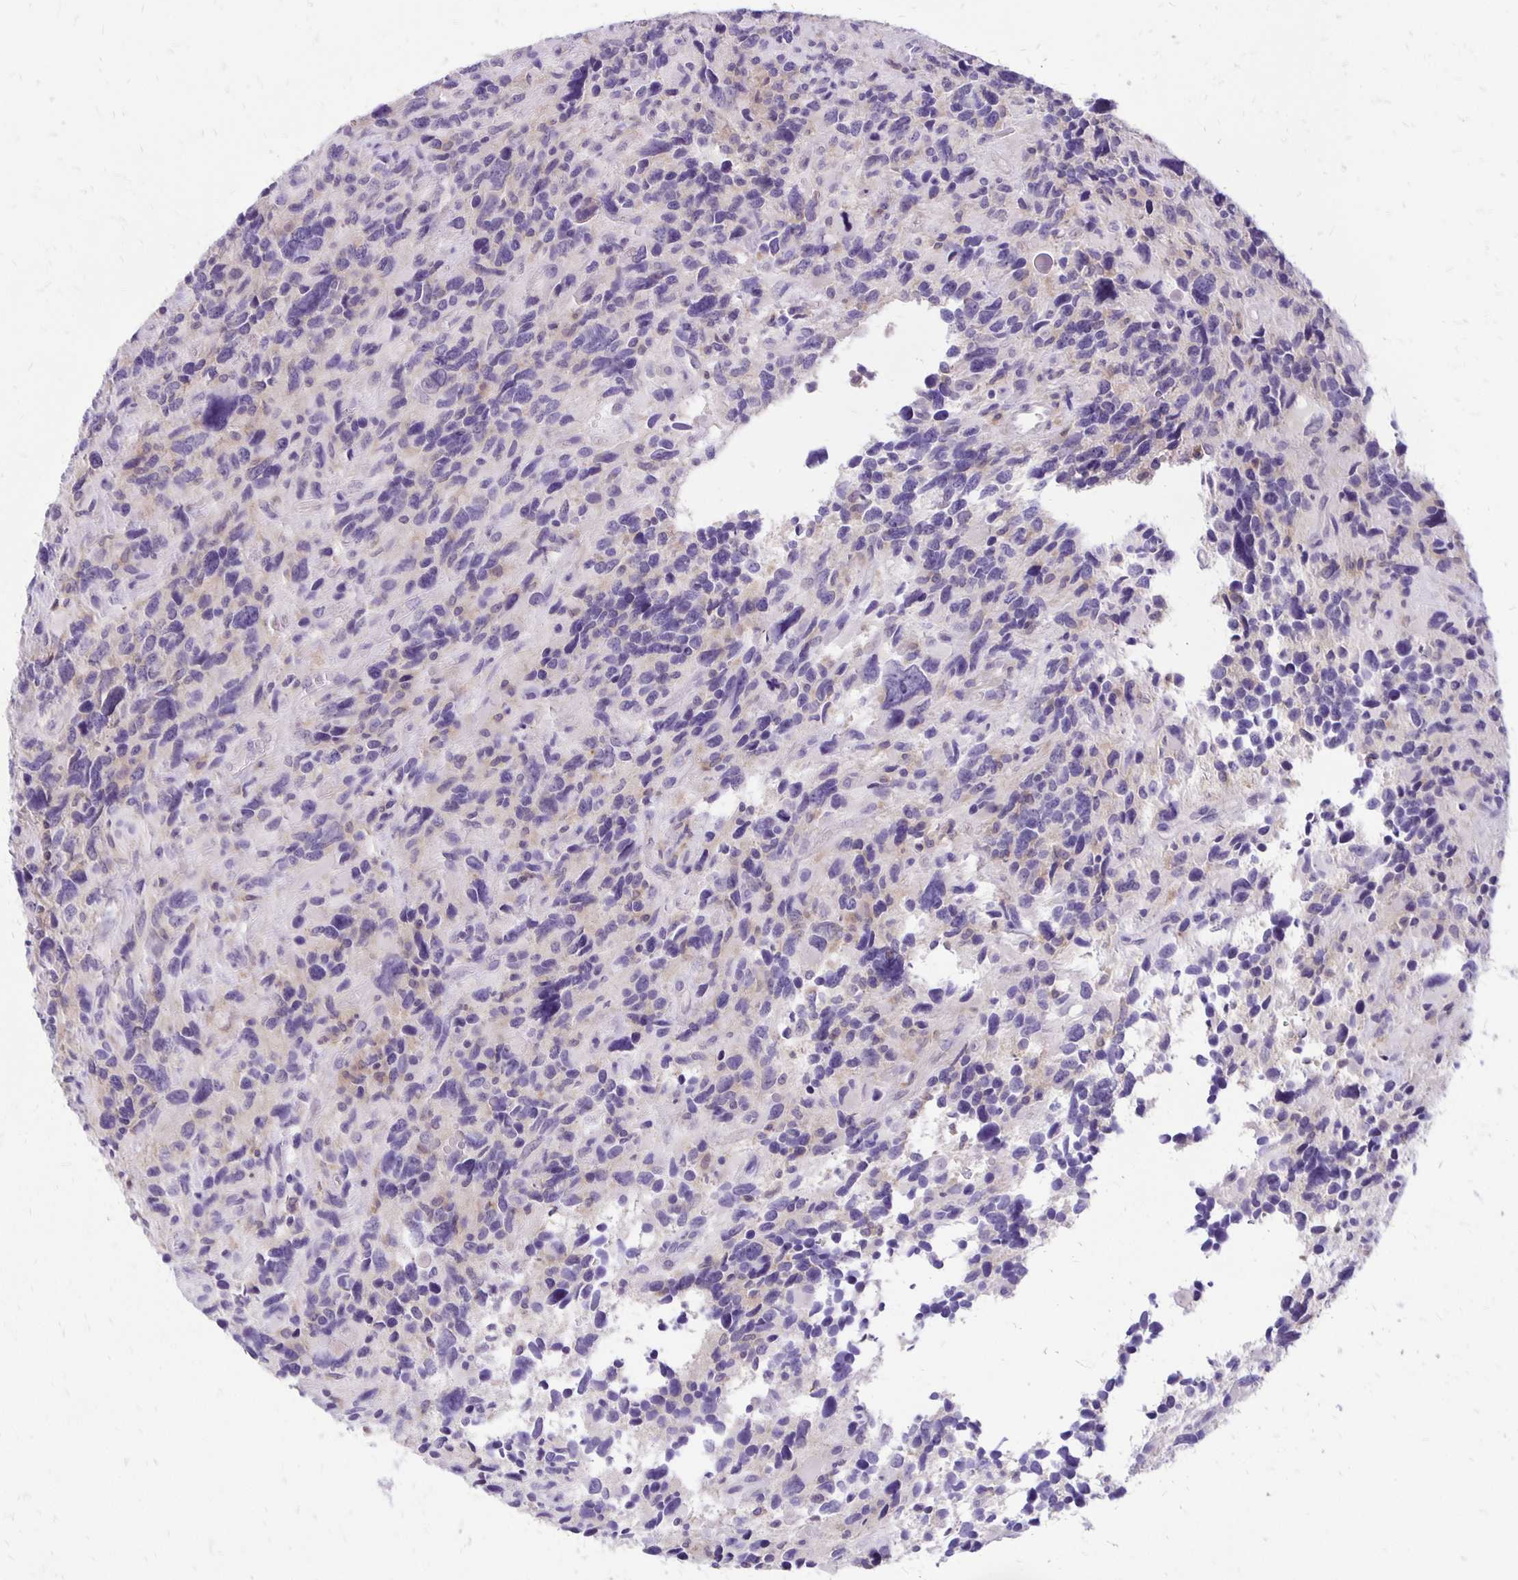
{"staining": {"intensity": "negative", "quantity": "none", "location": "none"}, "tissue": "glioma", "cell_type": "Tumor cells", "image_type": "cancer", "snomed": [{"axis": "morphology", "description": "Glioma, malignant, High grade"}, {"axis": "topography", "description": "Brain"}], "caption": "High power microscopy micrograph of an IHC photomicrograph of malignant glioma (high-grade), revealing no significant staining in tumor cells.", "gene": "ANKRD45", "patient": {"sex": "male", "age": 46}}